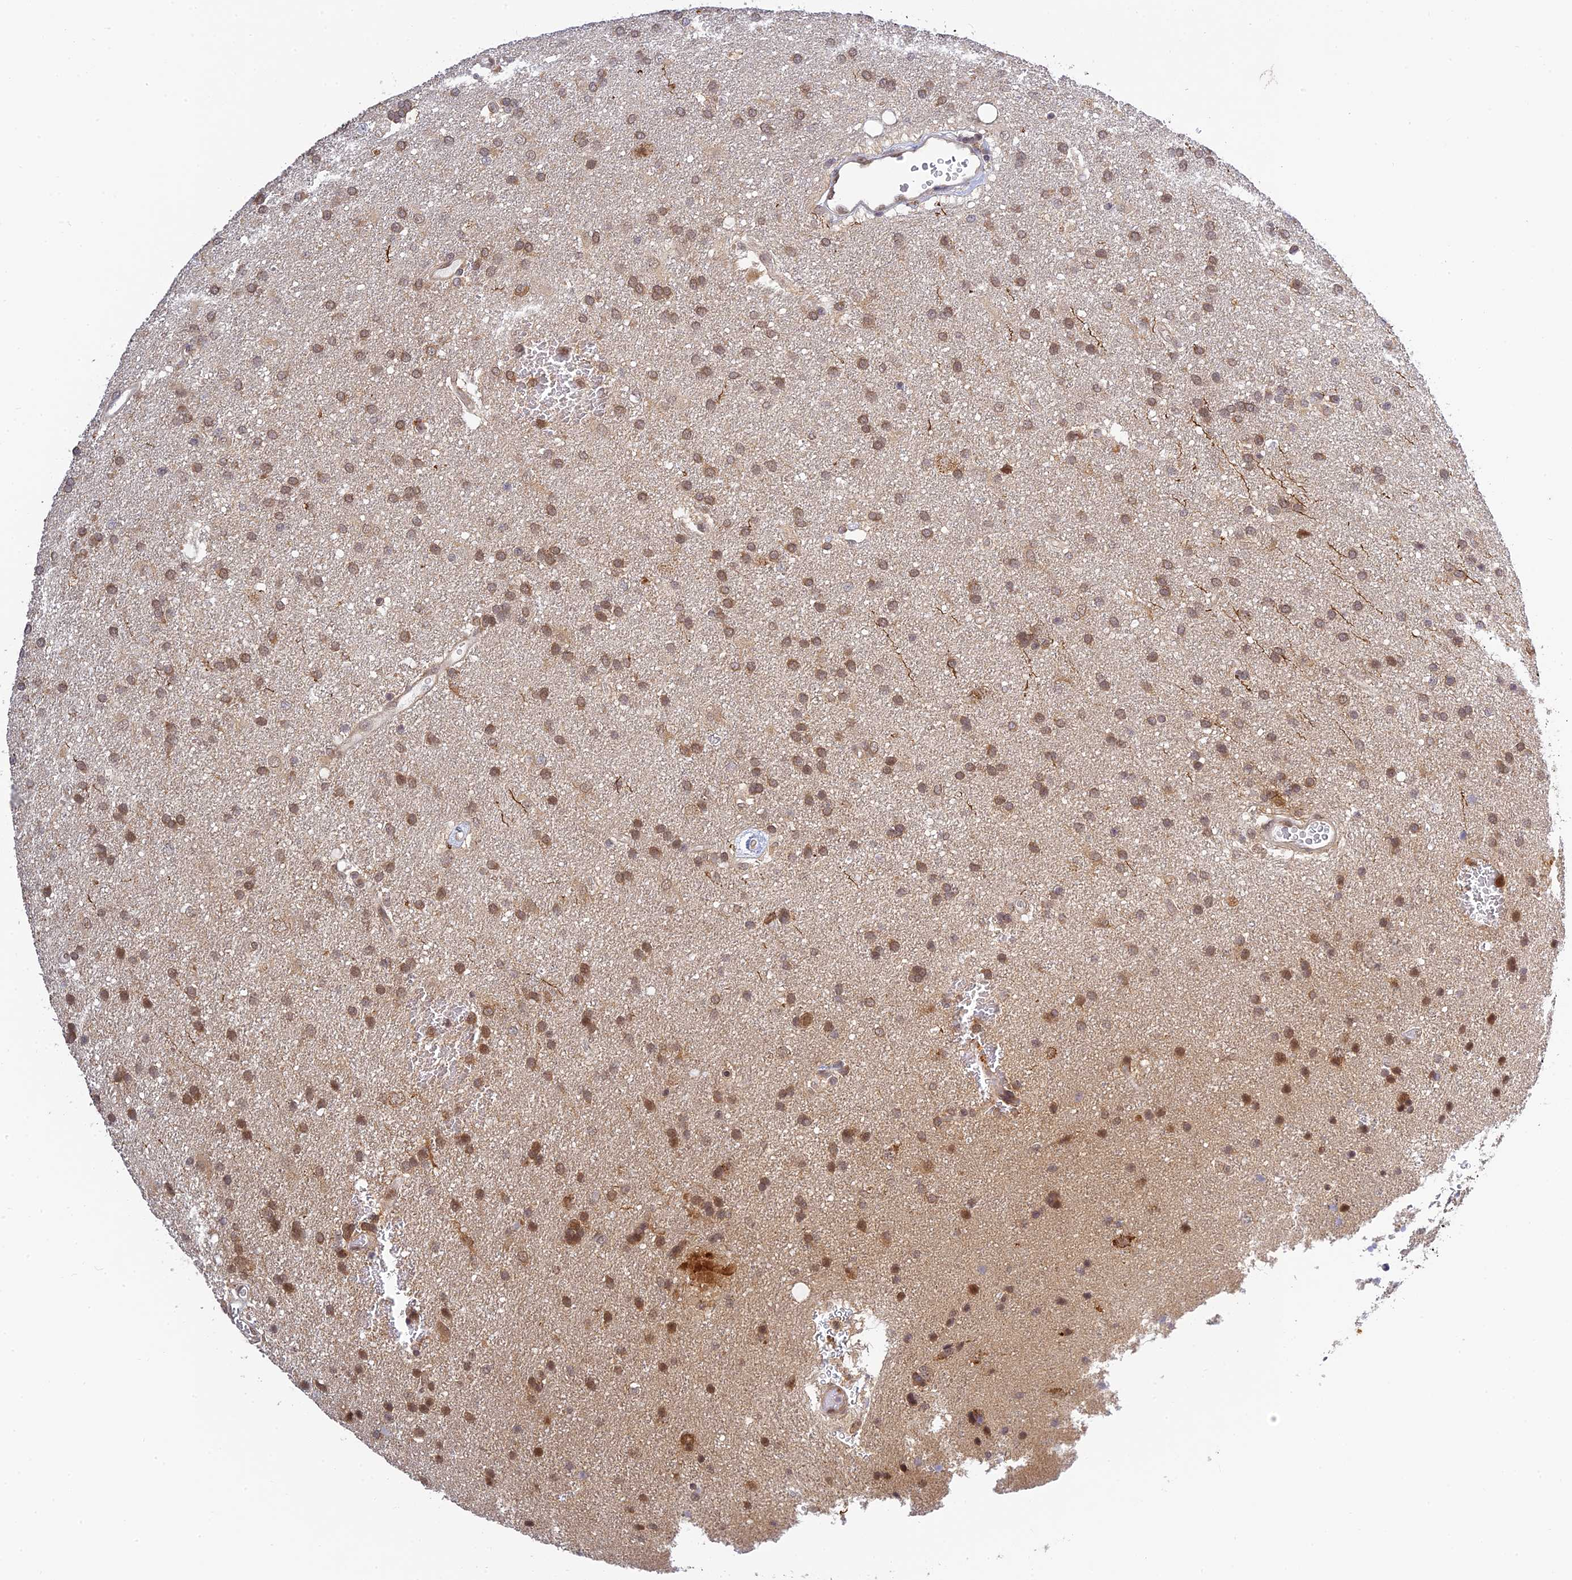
{"staining": {"intensity": "moderate", "quantity": ">75%", "location": "cytoplasmic/membranous"}, "tissue": "glioma", "cell_type": "Tumor cells", "image_type": "cancer", "snomed": [{"axis": "morphology", "description": "Glioma, malignant, Low grade"}, {"axis": "topography", "description": "Brain"}], "caption": "Glioma stained for a protein reveals moderate cytoplasmic/membranous positivity in tumor cells.", "gene": "SKIC8", "patient": {"sex": "male", "age": 66}}